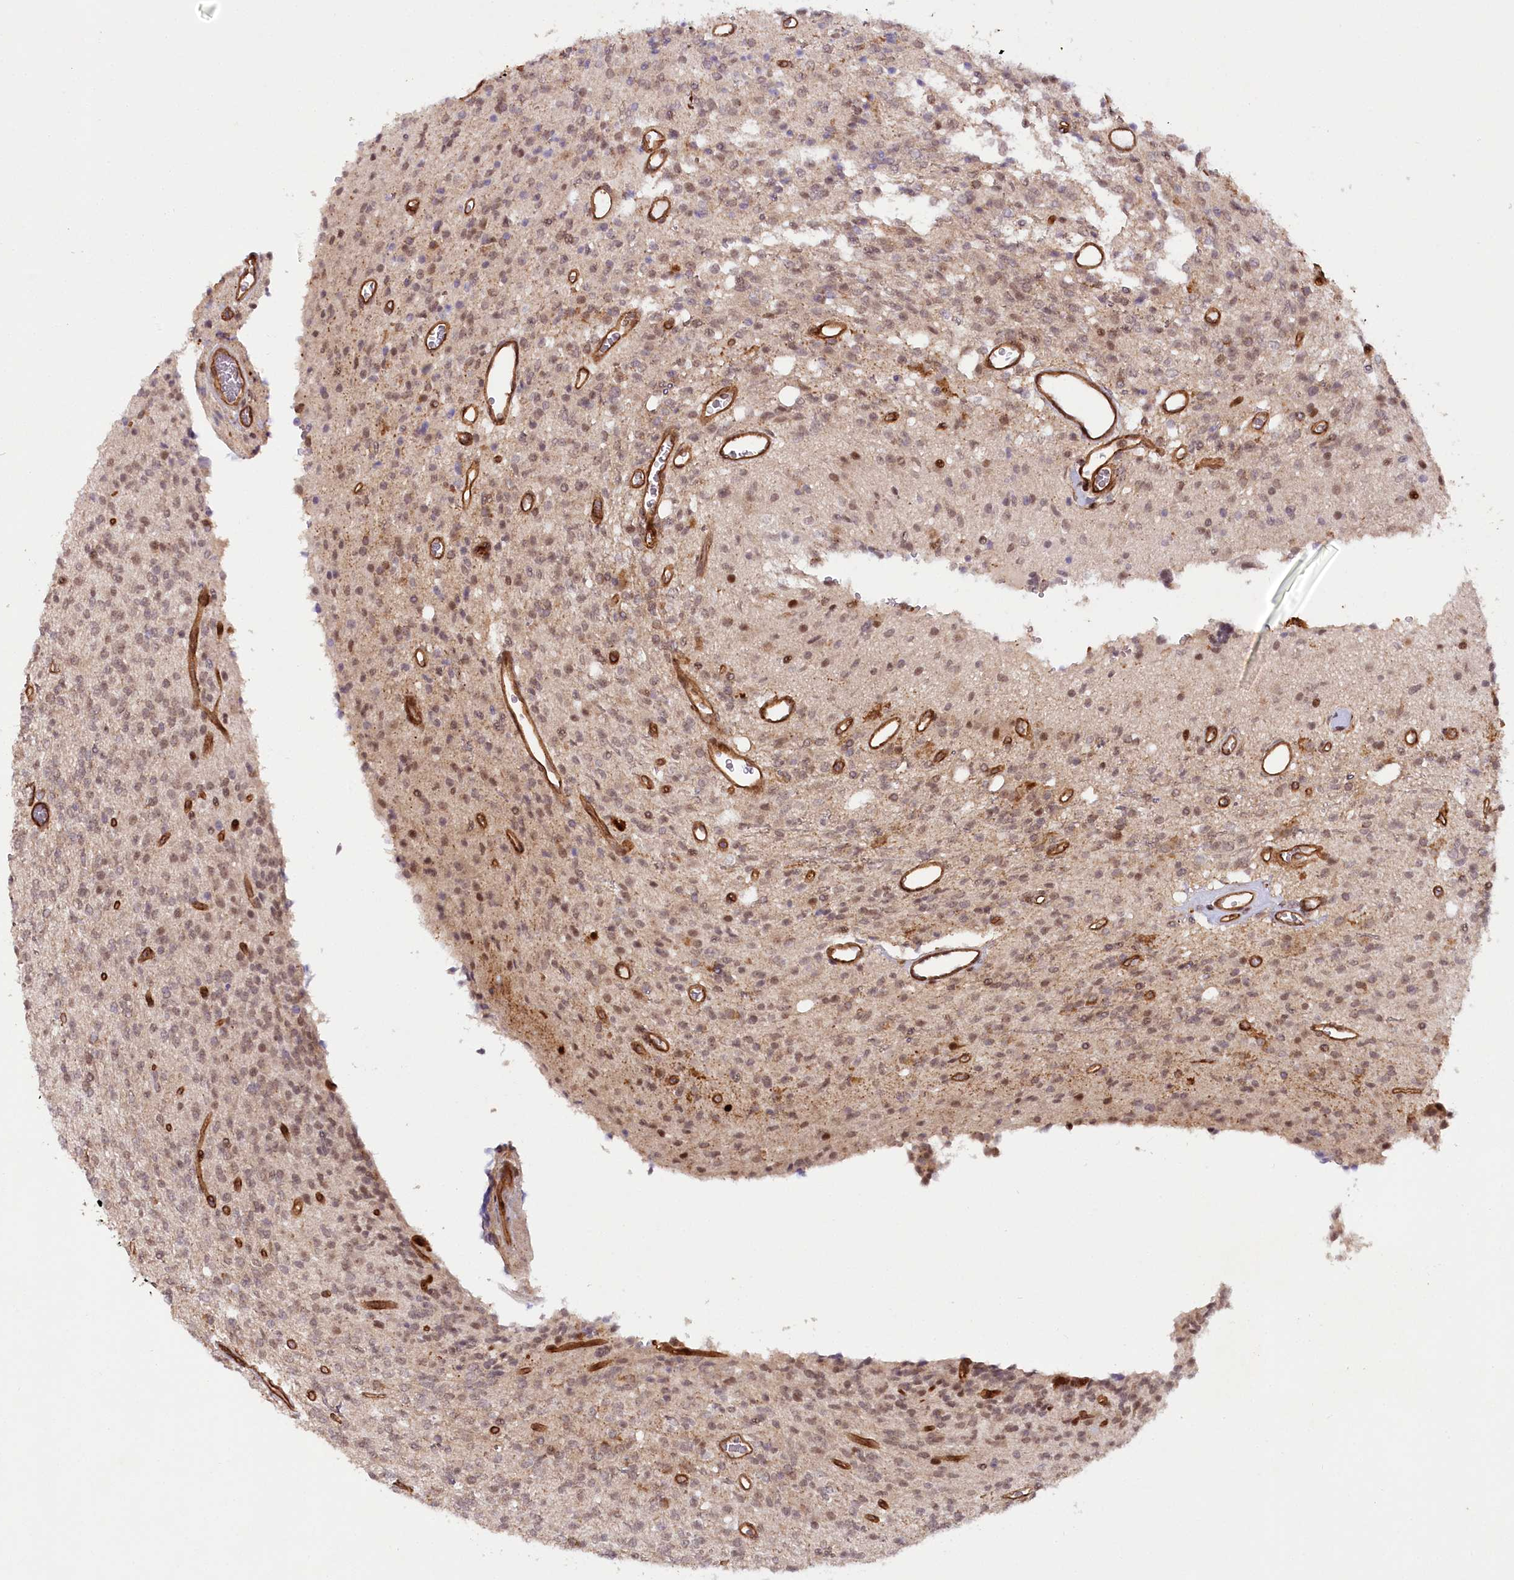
{"staining": {"intensity": "weak", "quantity": "25%-75%", "location": "nuclear"}, "tissue": "glioma", "cell_type": "Tumor cells", "image_type": "cancer", "snomed": [{"axis": "morphology", "description": "Glioma, malignant, High grade"}, {"axis": "topography", "description": "Brain"}], "caption": "Glioma was stained to show a protein in brown. There is low levels of weak nuclear staining in about 25%-75% of tumor cells. The protein is shown in brown color, while the nuclei are stained blue.", "gene": "COPG1", "patient": {"sex": "male", "age": 34}}